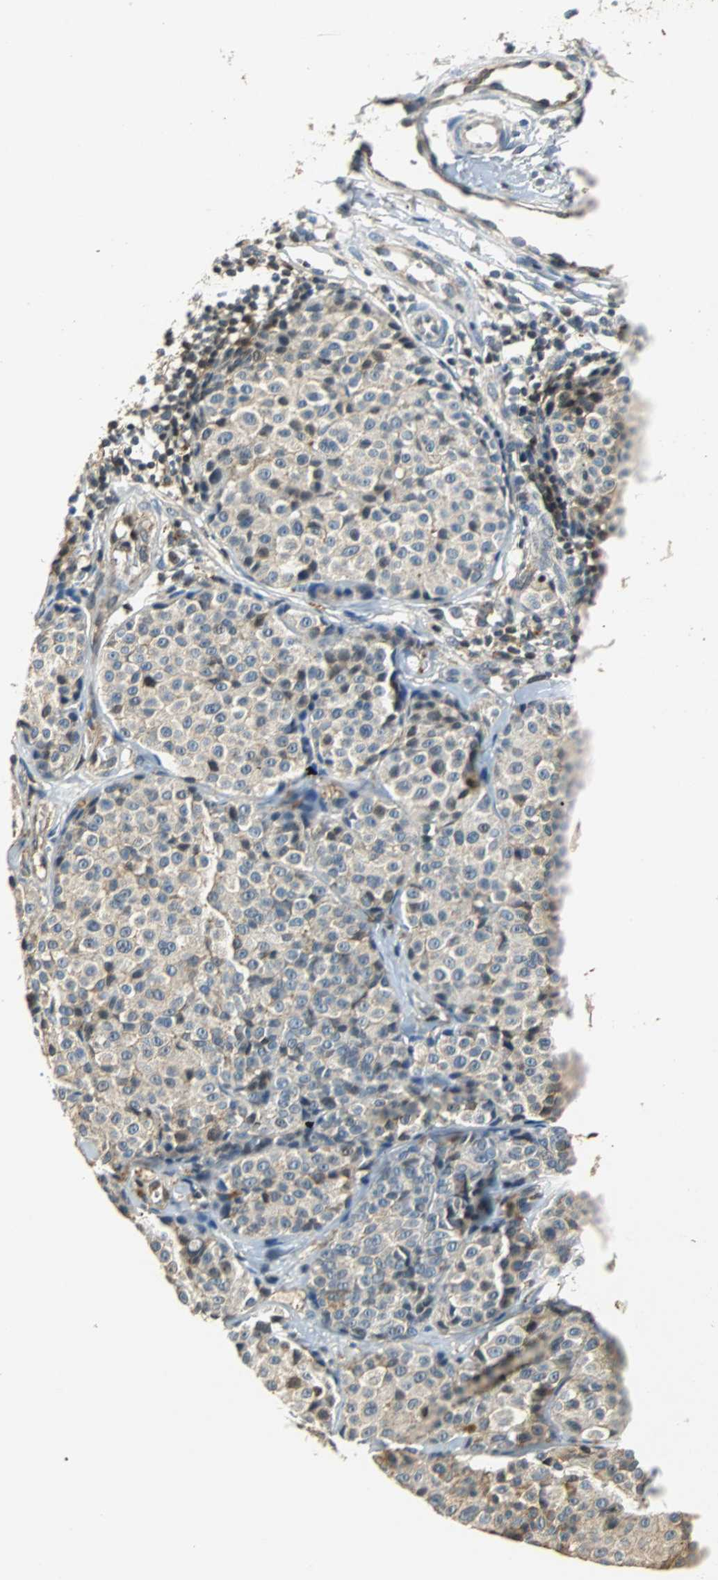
{"staining": {"intensity": "weak", "quantity": ">75%", "location": "cytoplasmic/membranous"}, "tissue": "melanoma", "cell_type": "Tumor cells", "image_type": "cancer", "snomed": [{"axis": "morphology", "description": "Malignant melanoma, NOS"}, {"axis": "topography", "description": "Skin"}], "caption": "Malignant melanoma stained with a protein marker displays weak staining in tumor cells.", "gene": "GSDMD", "patient": {"sex": "female", "age": 75}}